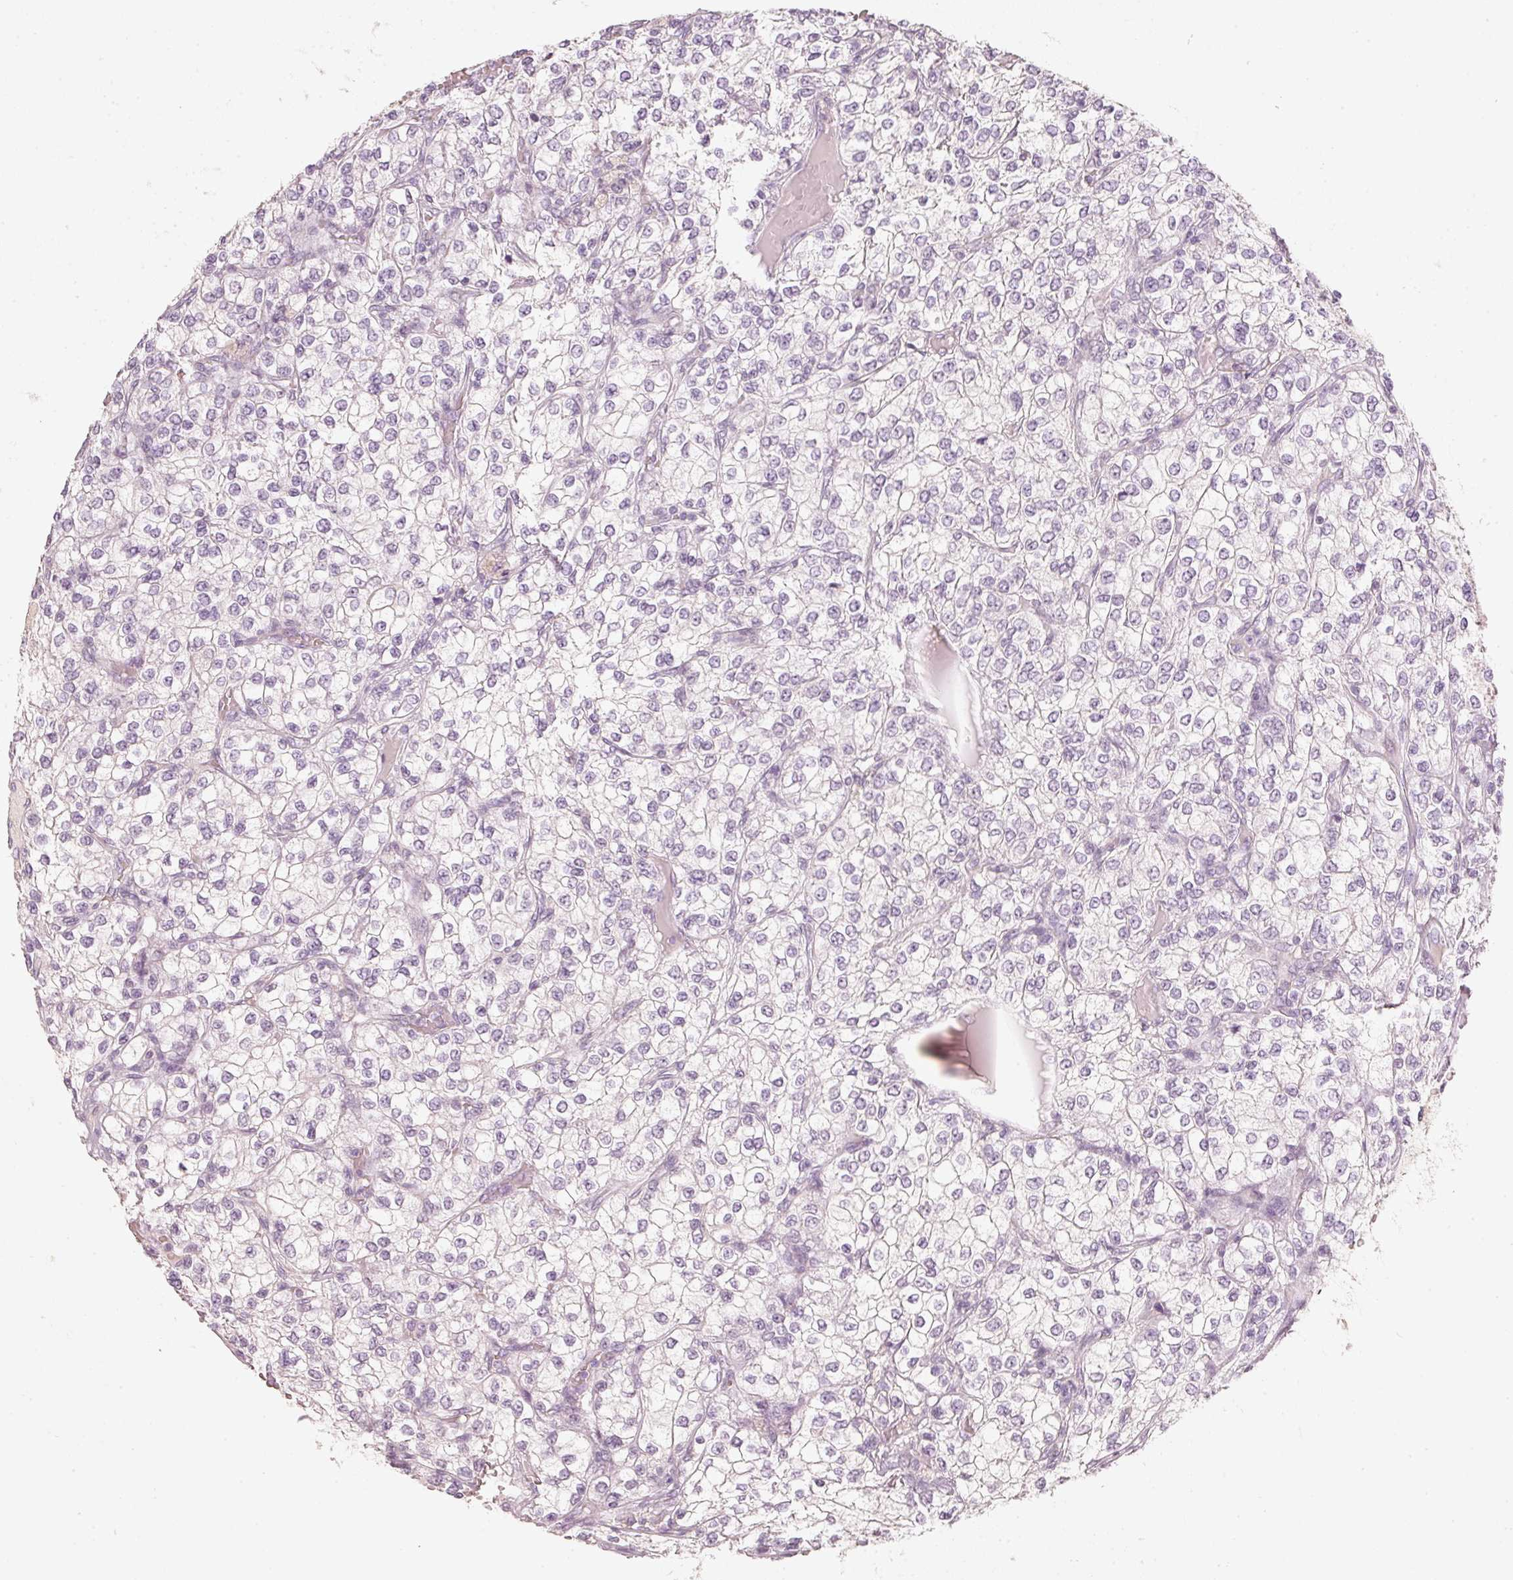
{"staining": {"intensity": "negative", "quantity": "none", "location": "none"}, "tissue": "renal cancer", "cell_type": "Tumor cells", "image_type": "cancer", "snomed": [{"axis": "morphology", "description": "Adenocarcinoma, NOS"}, {"axis": "topography", "description": "Kidney"}], "caption": "An image of renal cancer stained for a protein displays no brown staining in tumor cells.", "gene": "STEAP1", "patient": {"sex": "male", "age": 80}}